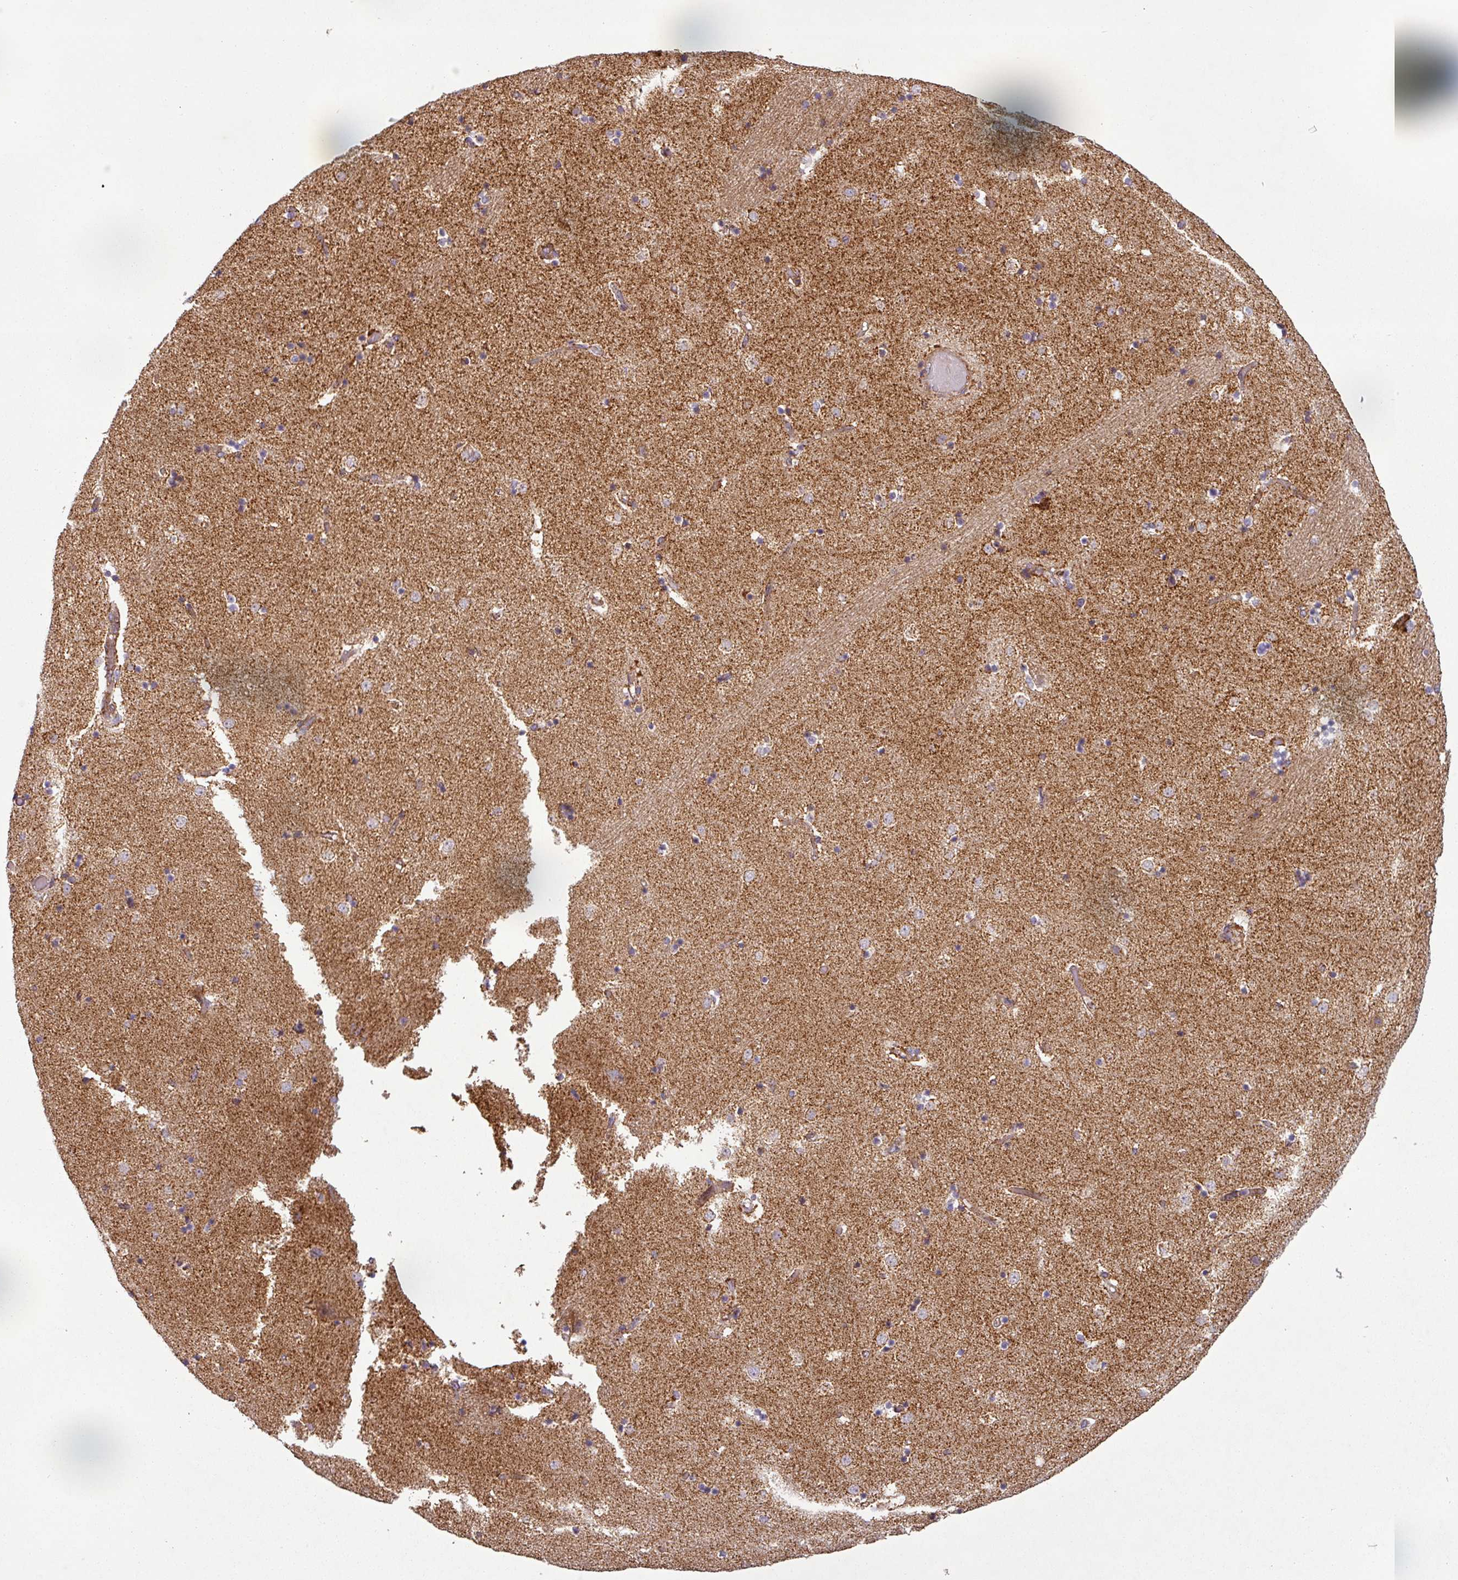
{"staining": {"intensity": "weak", "quantity": "<25%", "location": "cytoplasmic/membranous"}, "tissue": "caudate", "cell_type": "Glial cells", "image_type": "normal", "snomed": [{"axis": "morphology", "description": "Normal tissue, NOS"}, {"axis": "topography", "description": "Lateral ventricle wall"}], "caption": "Histopathology image shows no protein expression in glial cells of benign caudate.", "gene": "GPD2", "patient": {"sex": "female", "age": 52}}